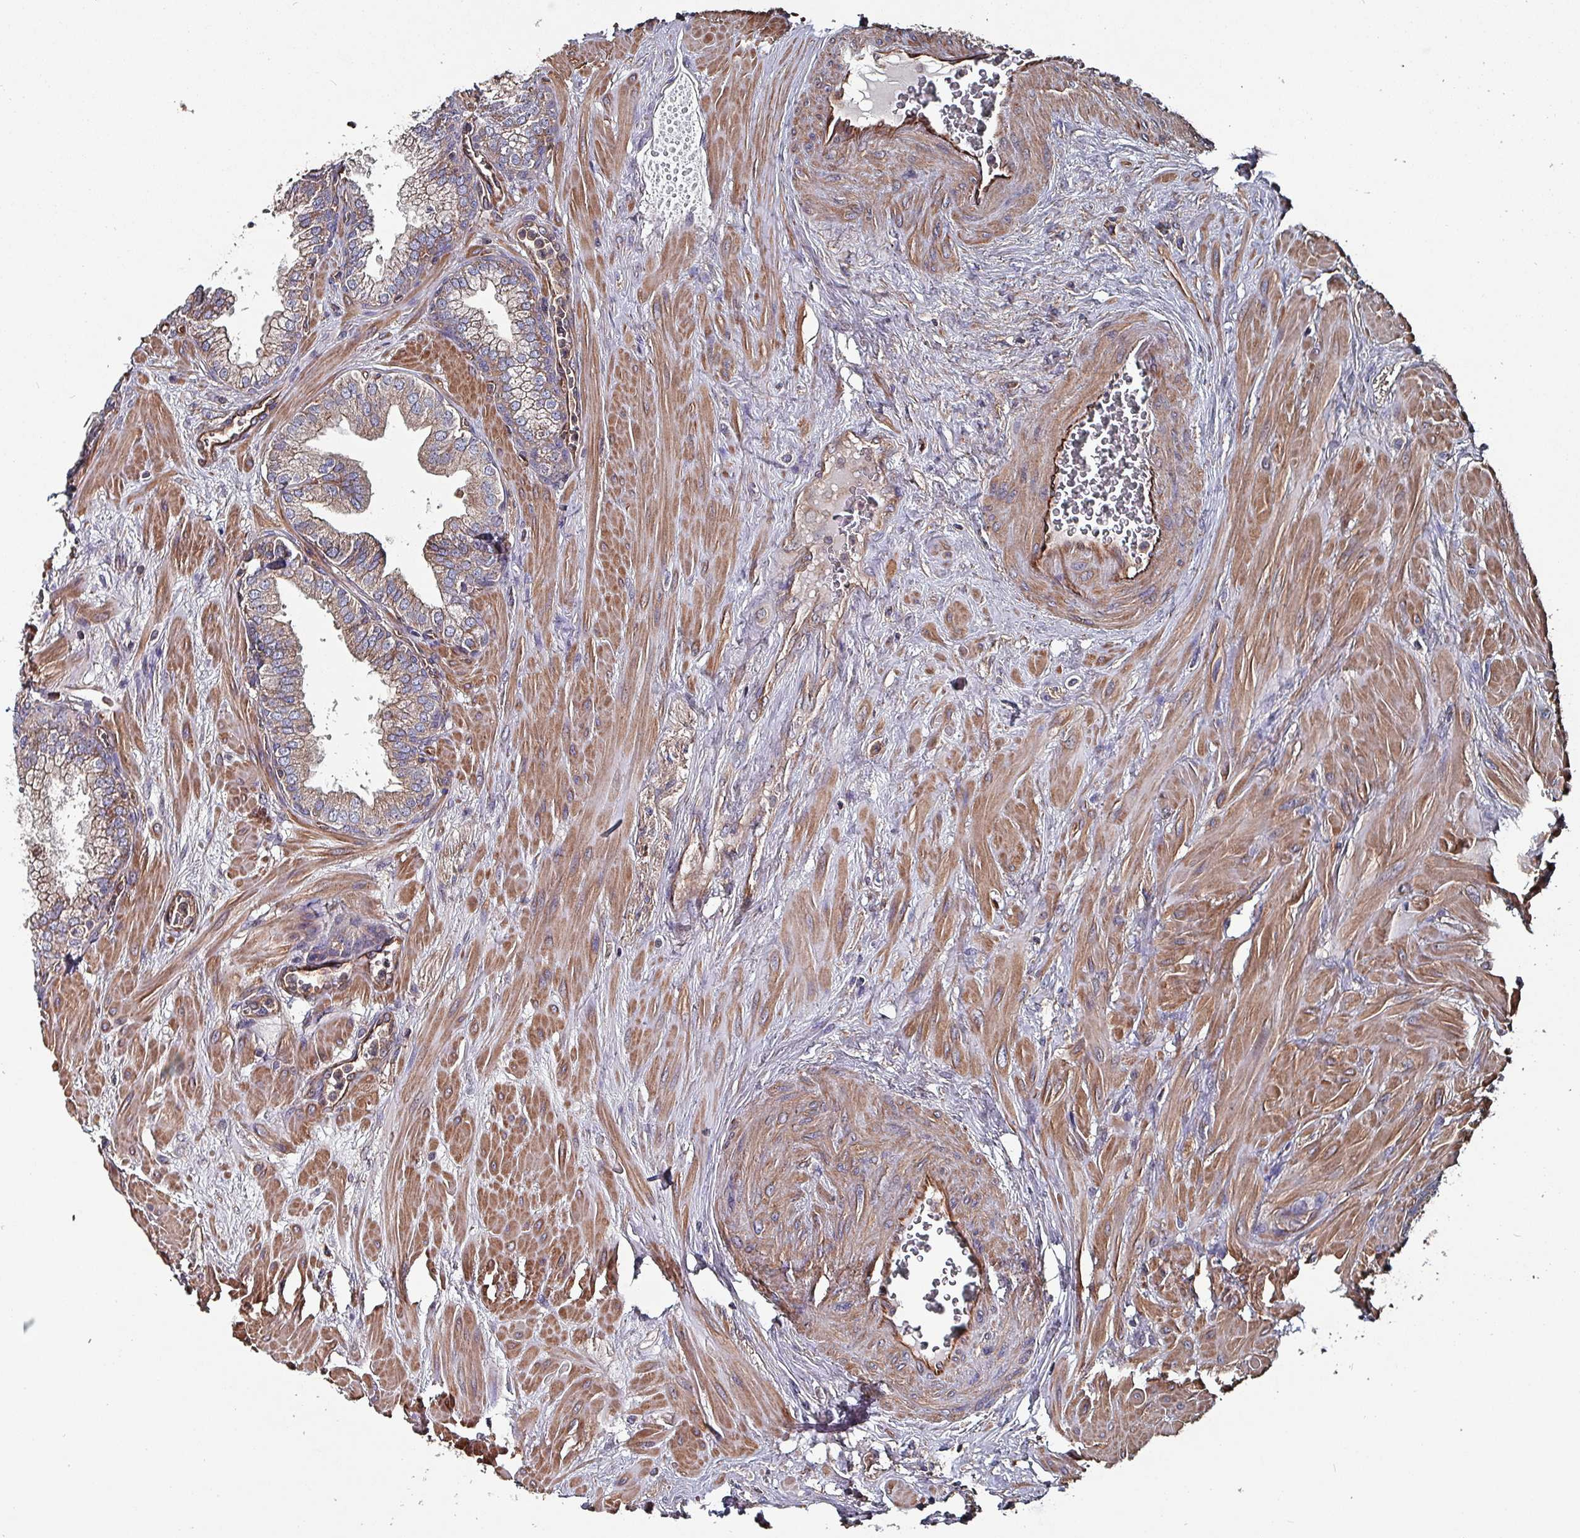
{"staining": {"intensity": "moderate", "quantity": "<25%", "location": "cytoplasmic/membranous"}, "tissue": "prostate", "cell_type": "Glandular cells", "image_type": "normal", "snomed": [{"axis": "morphology", "description": "Normal tissue, NOS"}, {"axis": "topography", "description": "Prostate"}], "caption": "Immunohistochemical staining of benign prostate reveals moderate cytoplasmic/membranous protein staining in about <25% of glandular cells.", "gene": "ANO10", "patient": {"sex": "male", "age": 60}}